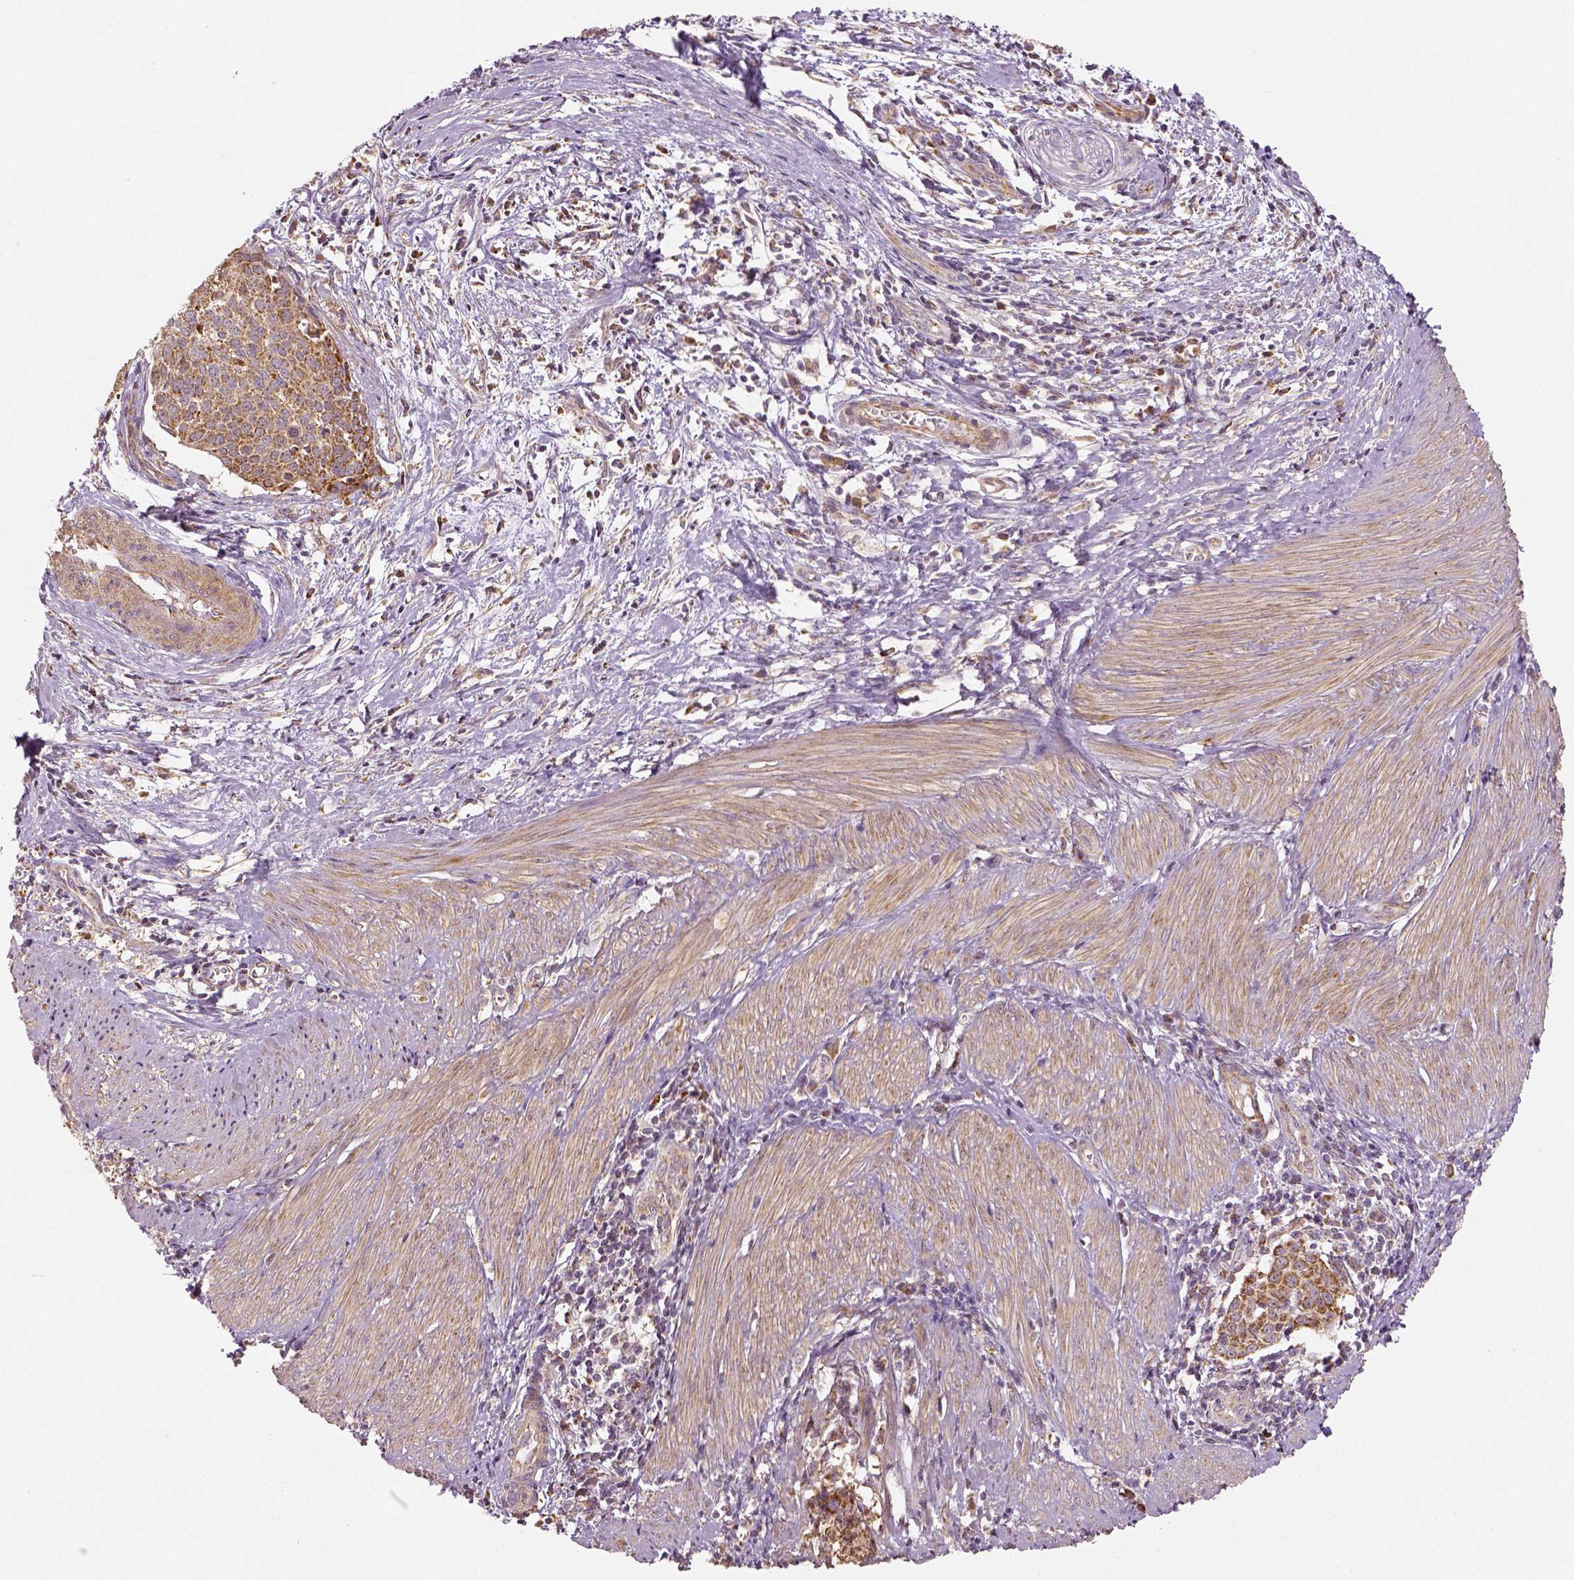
{"staining": {"intensity": "moderate", "quantity": ">75%", "location": "cytoplasmic/membranous"}, "tissue": "cervical cancer", "cell_type": "Tumor cells", "image_type": "cancer", "snomed": [{"axis": "morphology", "description": "Squamous cell carcinoma, NOS"}, {"axis": "topography", "description": "Cervix"}], "caption": "An image of human cervical cancer (squamous cell carcinoma) stained for a protein shows moderate cytoplasmic/membranous brown staining in tumor cells.", "gene": "PGAM5", "patient": {"sex": "female", "age": 39}}